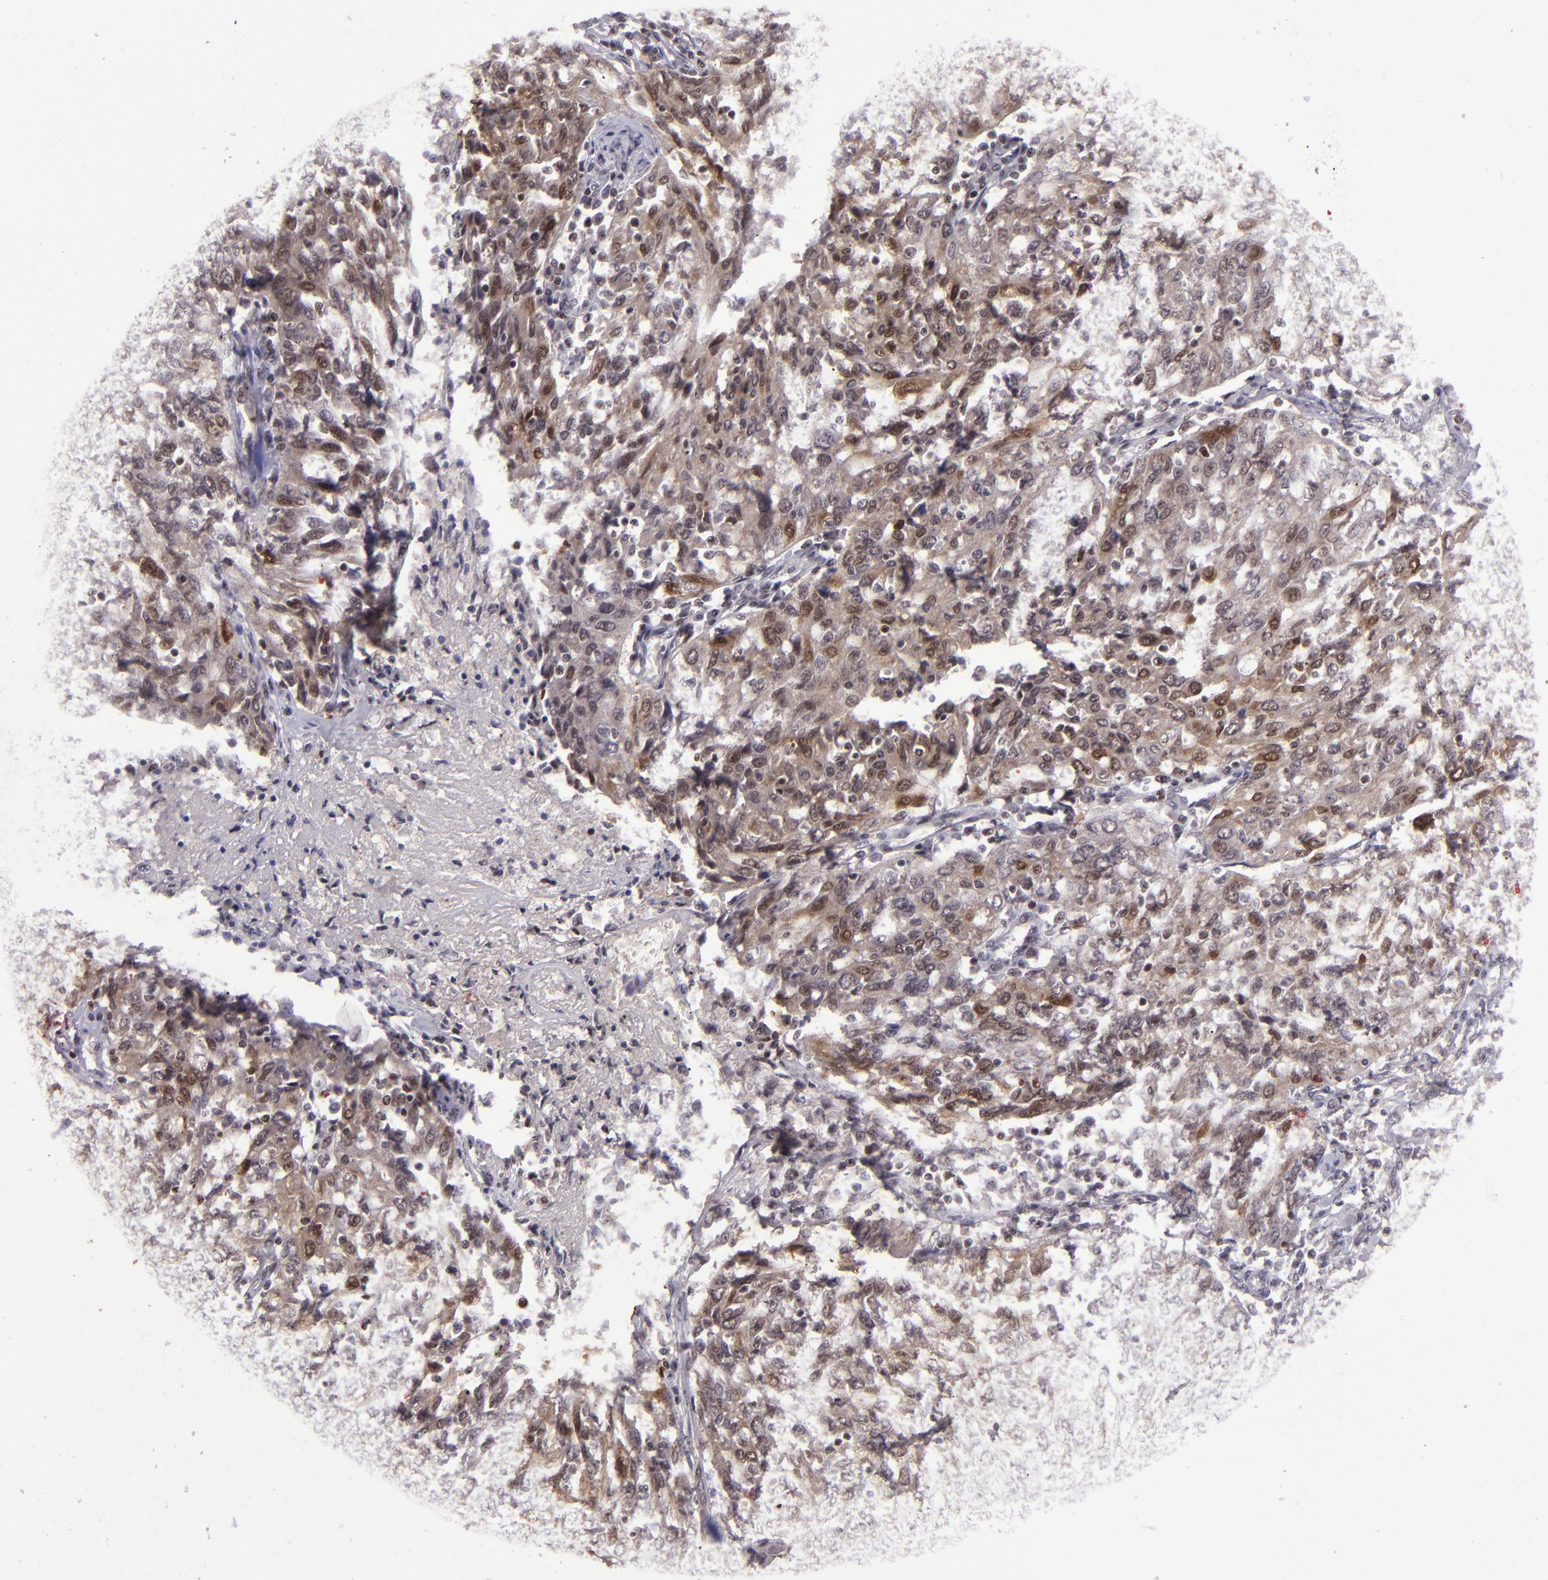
{"staining": {"intensity": "moderate", "quantity": ">75%", "location": "cytoplasmic/membranous,nuclear"}, "tissue": "ovarian cancer", "cell_type": "Tumor cells", "image_type": "cancer", "snomed": [{"axis": "morphology", "description": "Carcinoma, endometroid"}, {"axis": "topography", "description": "Ovary"}], "caption": "Immunohistochemical staining of human ovarian endometroid carcinoma shows medium levels of moderate cytoplasmic/membranous and nuclear protein expression in approximately >75% of tumor cells.", "gene": "PCNX4", "patient": {"sex": "female", "age": 50}}